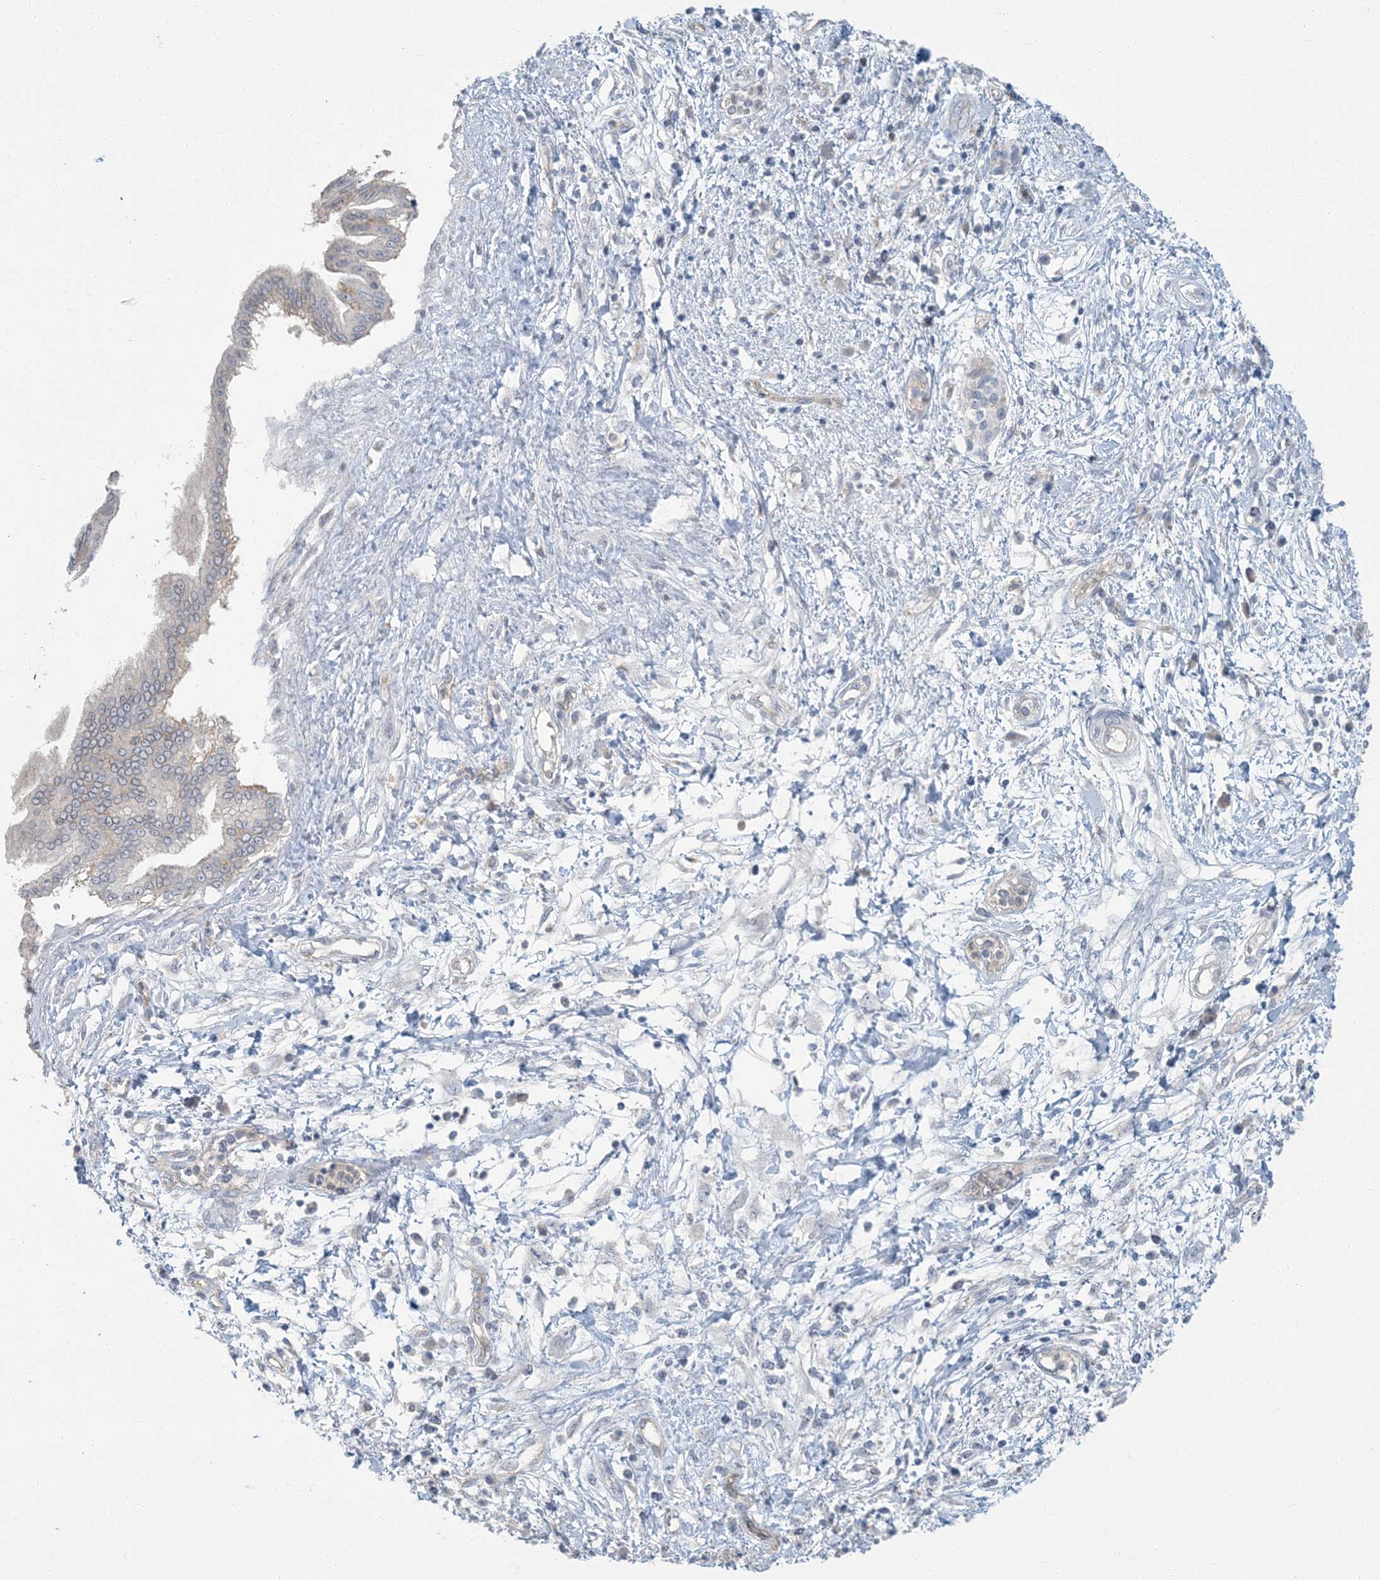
{"staining": {"intensity": "negative", "quantity": "none", "location": "none"}, "tissue": "pancreatic cancer", "cell_type": "Tumor cells", "image_type": "cancer", "snomed": [{"axis": "morphology", "description": "Adenocarcinoma, NOS"}, {"axis": "topography", "description": "Pancreas"}], "caption": "Adenocarcinoma (pancreatic) was stained to show a protein in brown. There is no significant staining in tumor cells. The staining is performed using DAB (3,3'-diaminobenzidine) brown chromogen with nuclei counter-stained in using hematoxylin.", "gene": "EPHA4", "patient": {"sex": "female", "age": 56}}